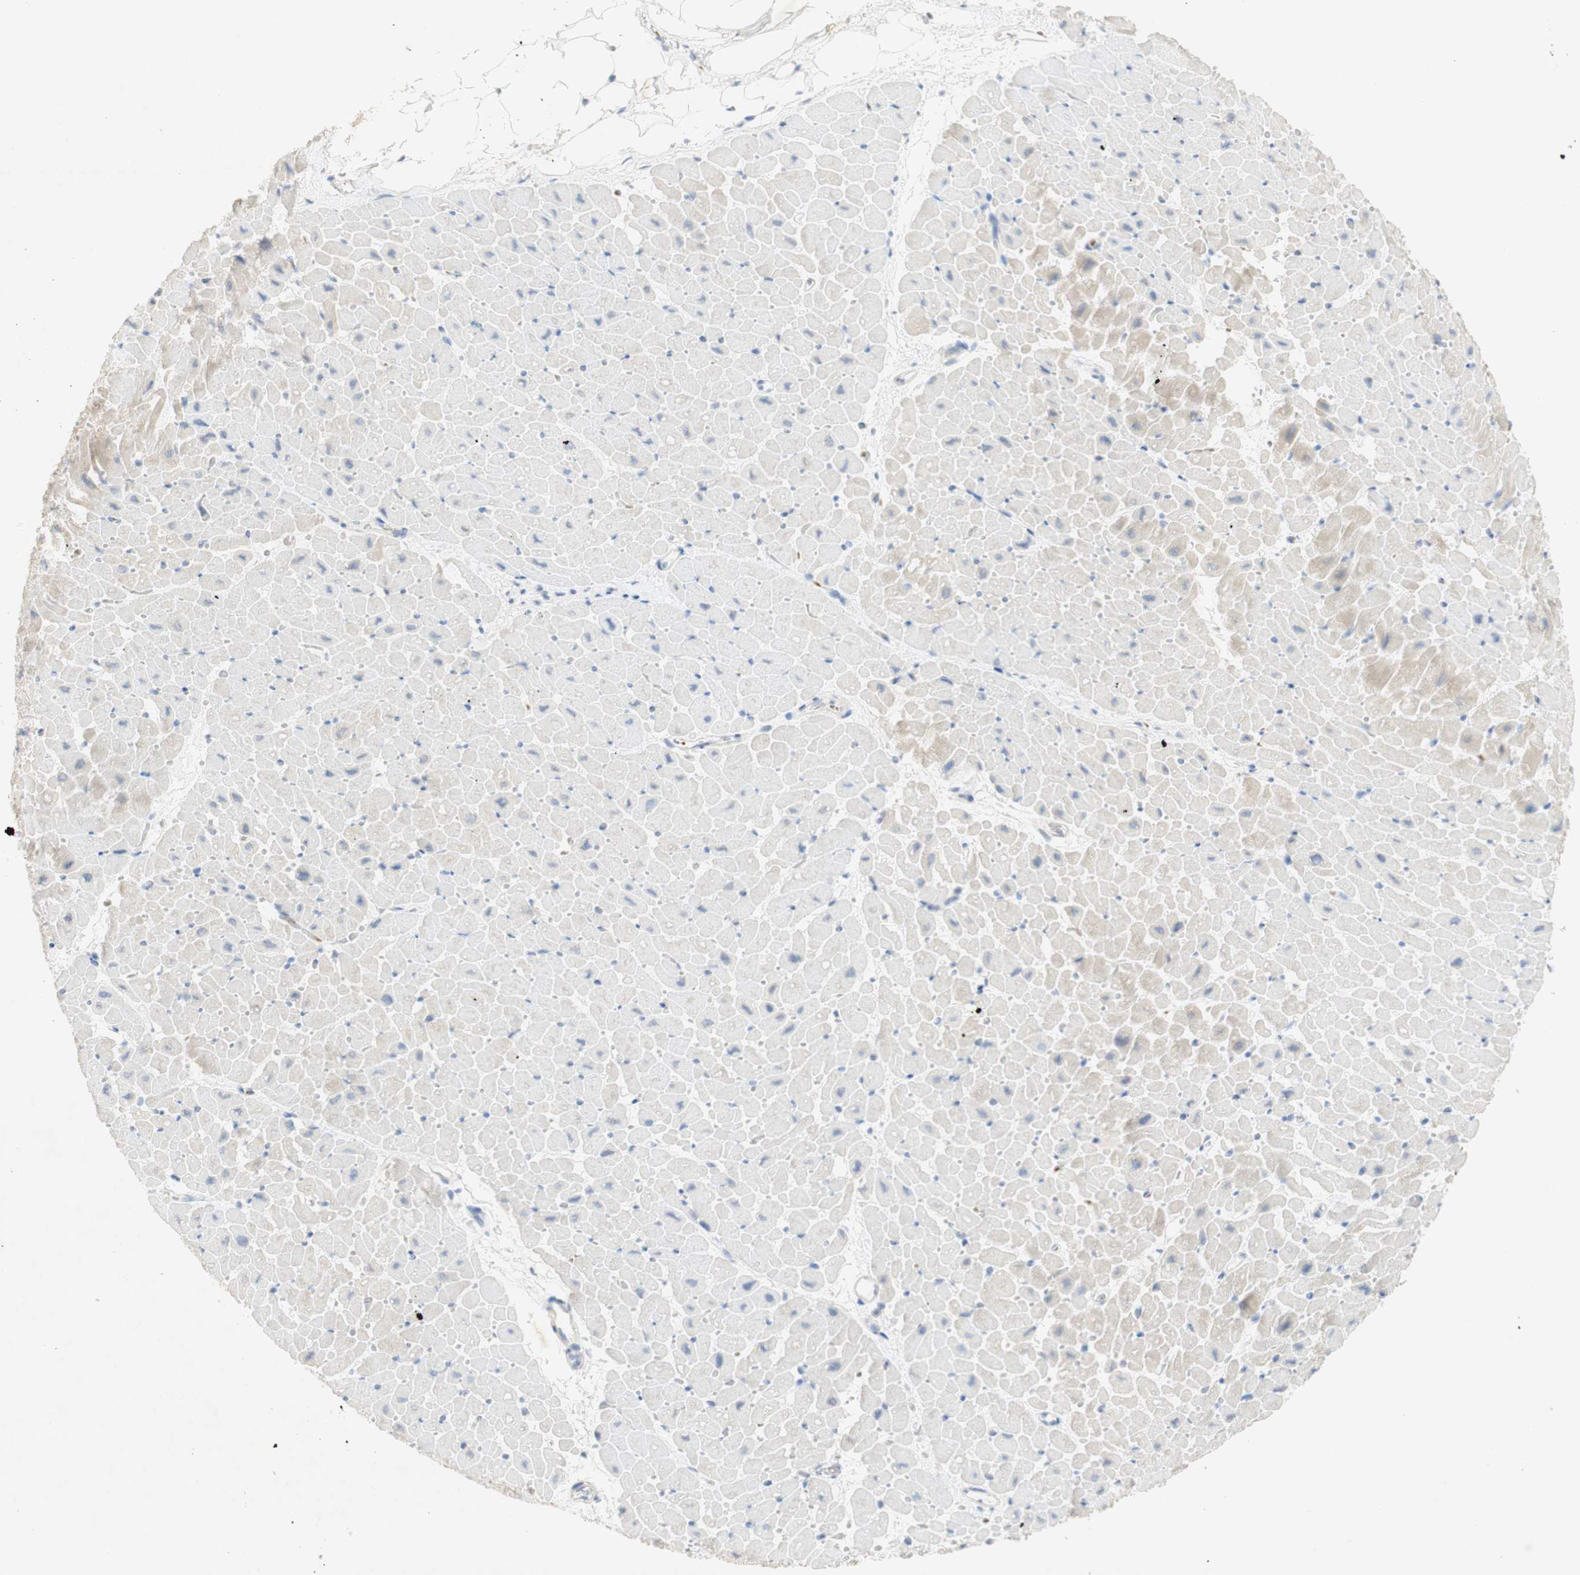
{"staining": {"intensity": "weak", "quantity": "<25%", "location": "cytoplasmic/membranous"}, "tissue": "heart muscle", "cell_type": "Cardiomyocytes", "image_type": "normal", "snomed": [{"axis": "morphology", "description": "Normal tissue, NOS"}, {"axis": "topography", "description": "Heart"}], "caption": "A histopathology image of heart muscle stained for a protein demonstrates no brown staining in cardiomyocytes.", "gene": "EPO", "patient": {"sex": "male", "age": 45}}